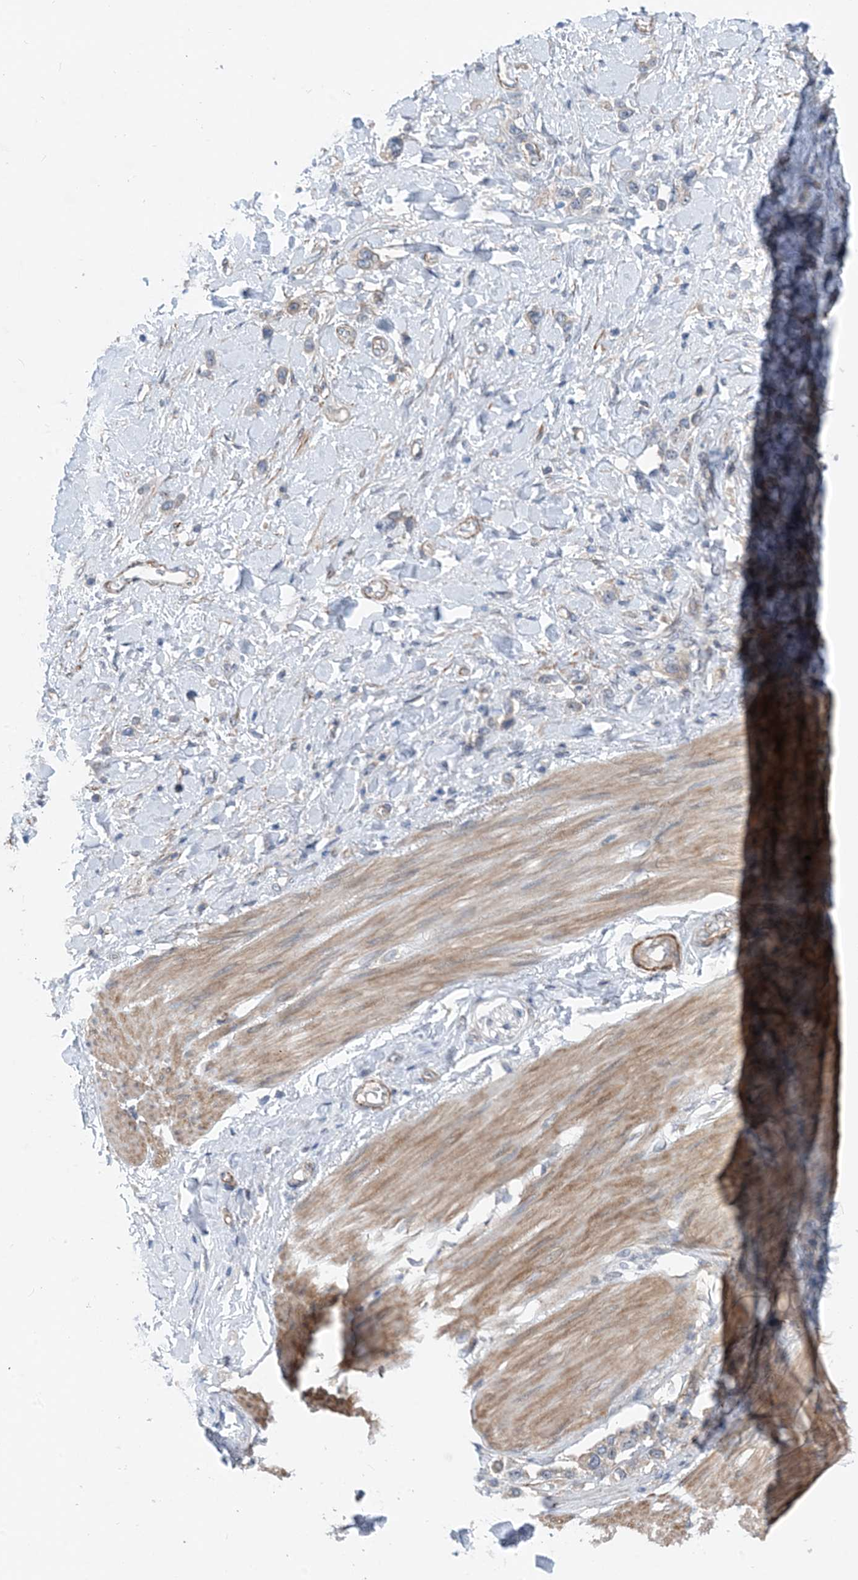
{"staining": {"intensity": "negative", "quantity": "none", "location": "none"}, "tissue": "stomach cancer", "cell_type": "Tumor cells", "image_type": "cancer", "snomed": [{"axis": "morphology", "description": "Normal tissue, NOS"}, {"axis": "morphology", "description": "Adenocarcinoma, NOS"}, {"axis": "topography", "description": "Stomach, upper"}, {"axis": "topography", "description": "Stomach"}], "caption": "Tumor cells show no significant expression in stomach cancer. The staining was performed using DAB (3,3'-diaminobenzidine) to visualize the protein expression in brown, while the nuclei were stained in blue with hematoxylin (Magnification: 20x).", "gene": "PLEKHA3", "patient": {"sex": "female", "age": 65}}